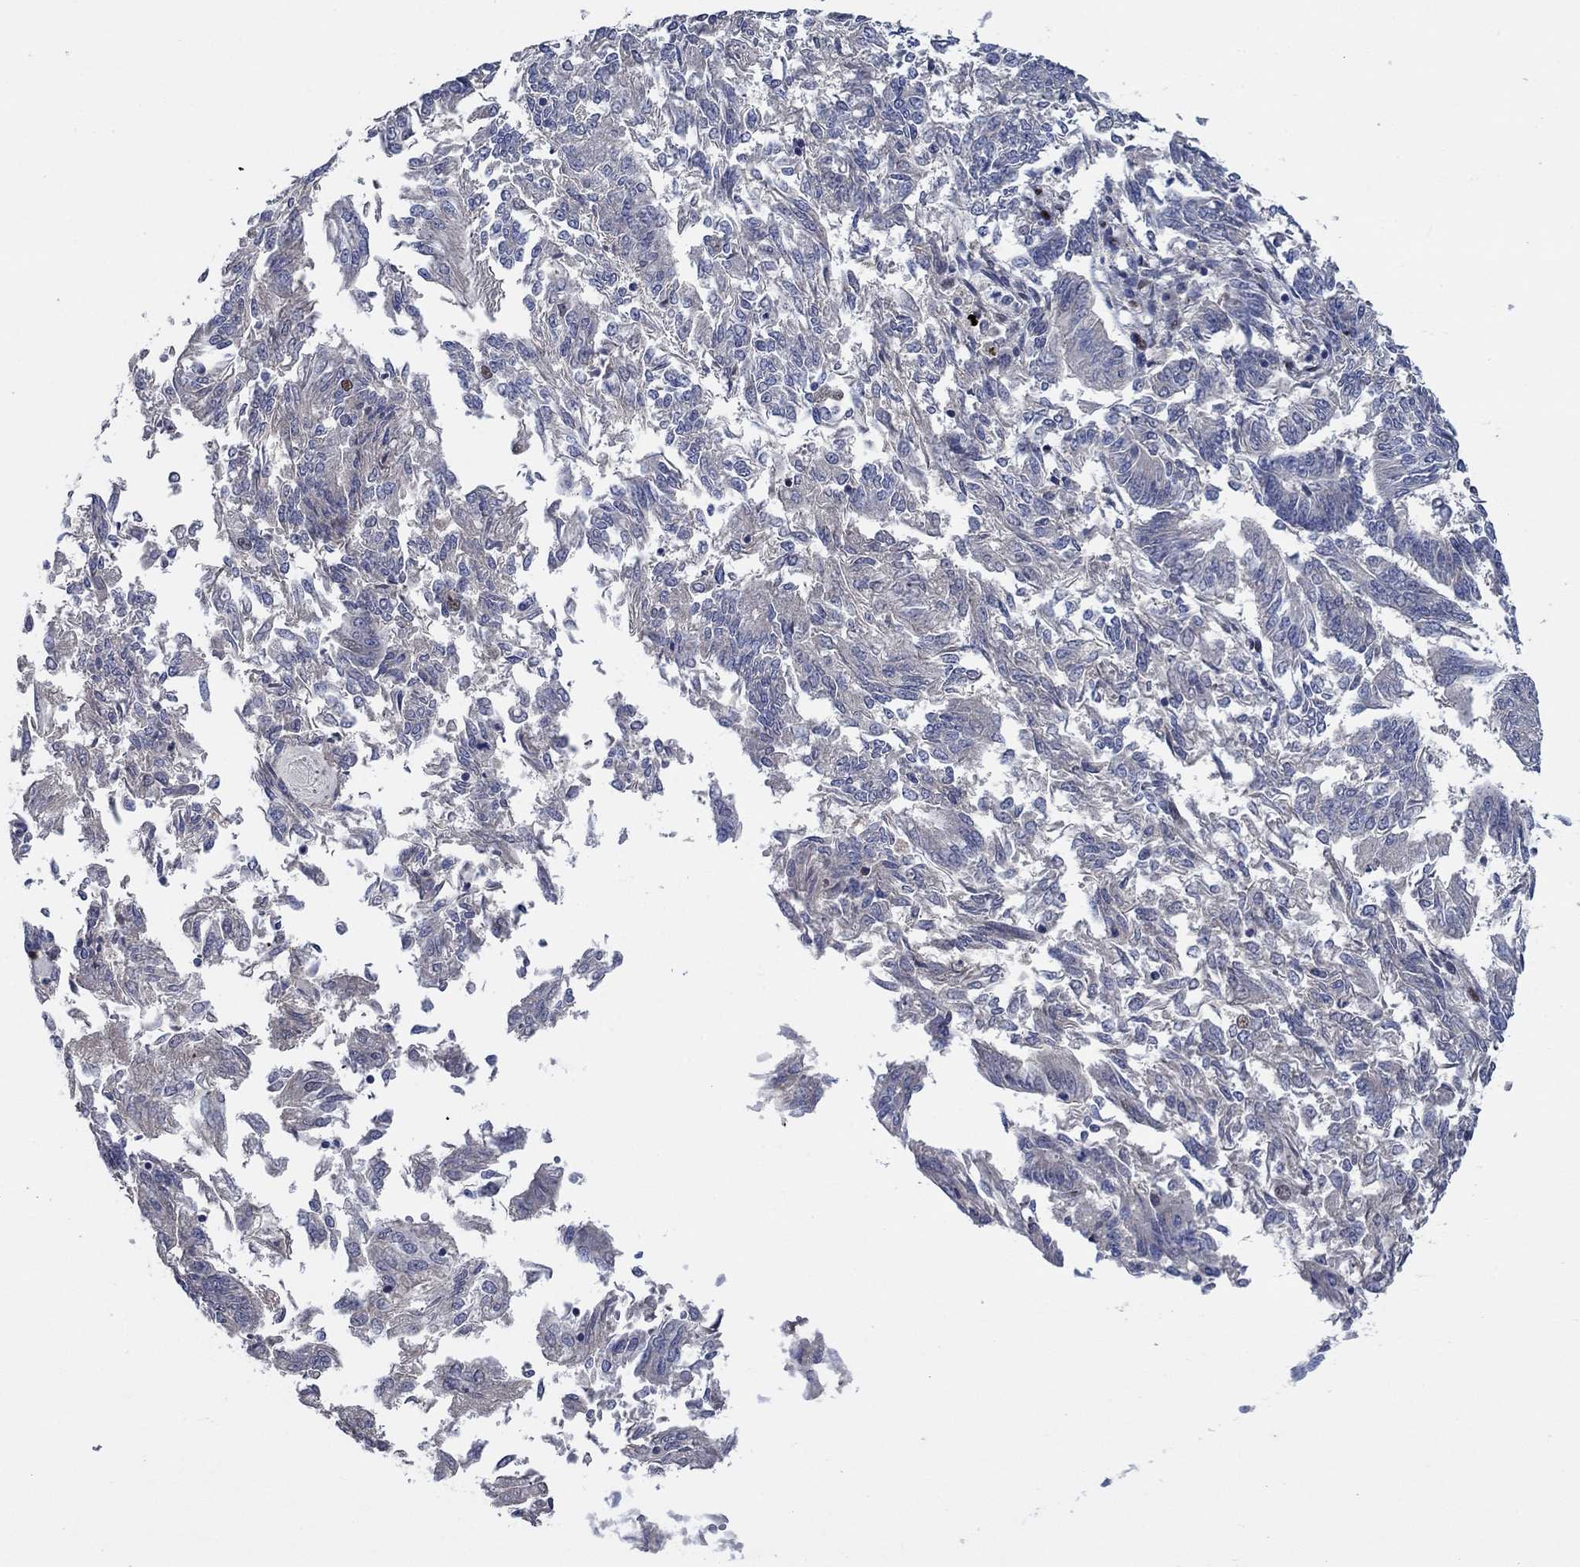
{"staining": {"intensity": "moderate", "quantity": "<25%", "location": "nuclear"}, "tissue": "endometrial cancer", "cell_type": "Tumor cells", "image_type": "cancer", "snomed": [{"axis": "morphology", "description": "Adenocarcinoma, NOS"}, {"axis": "topography", "description": "Endometrium"}], "caption": "A low amount of moderate nuclear expression is present in about <25% of tumor cells in adenocarcinoma (endometrial) tissue.", "gene": "HTN1", "patient": {"sex": "female", "age": 58}}